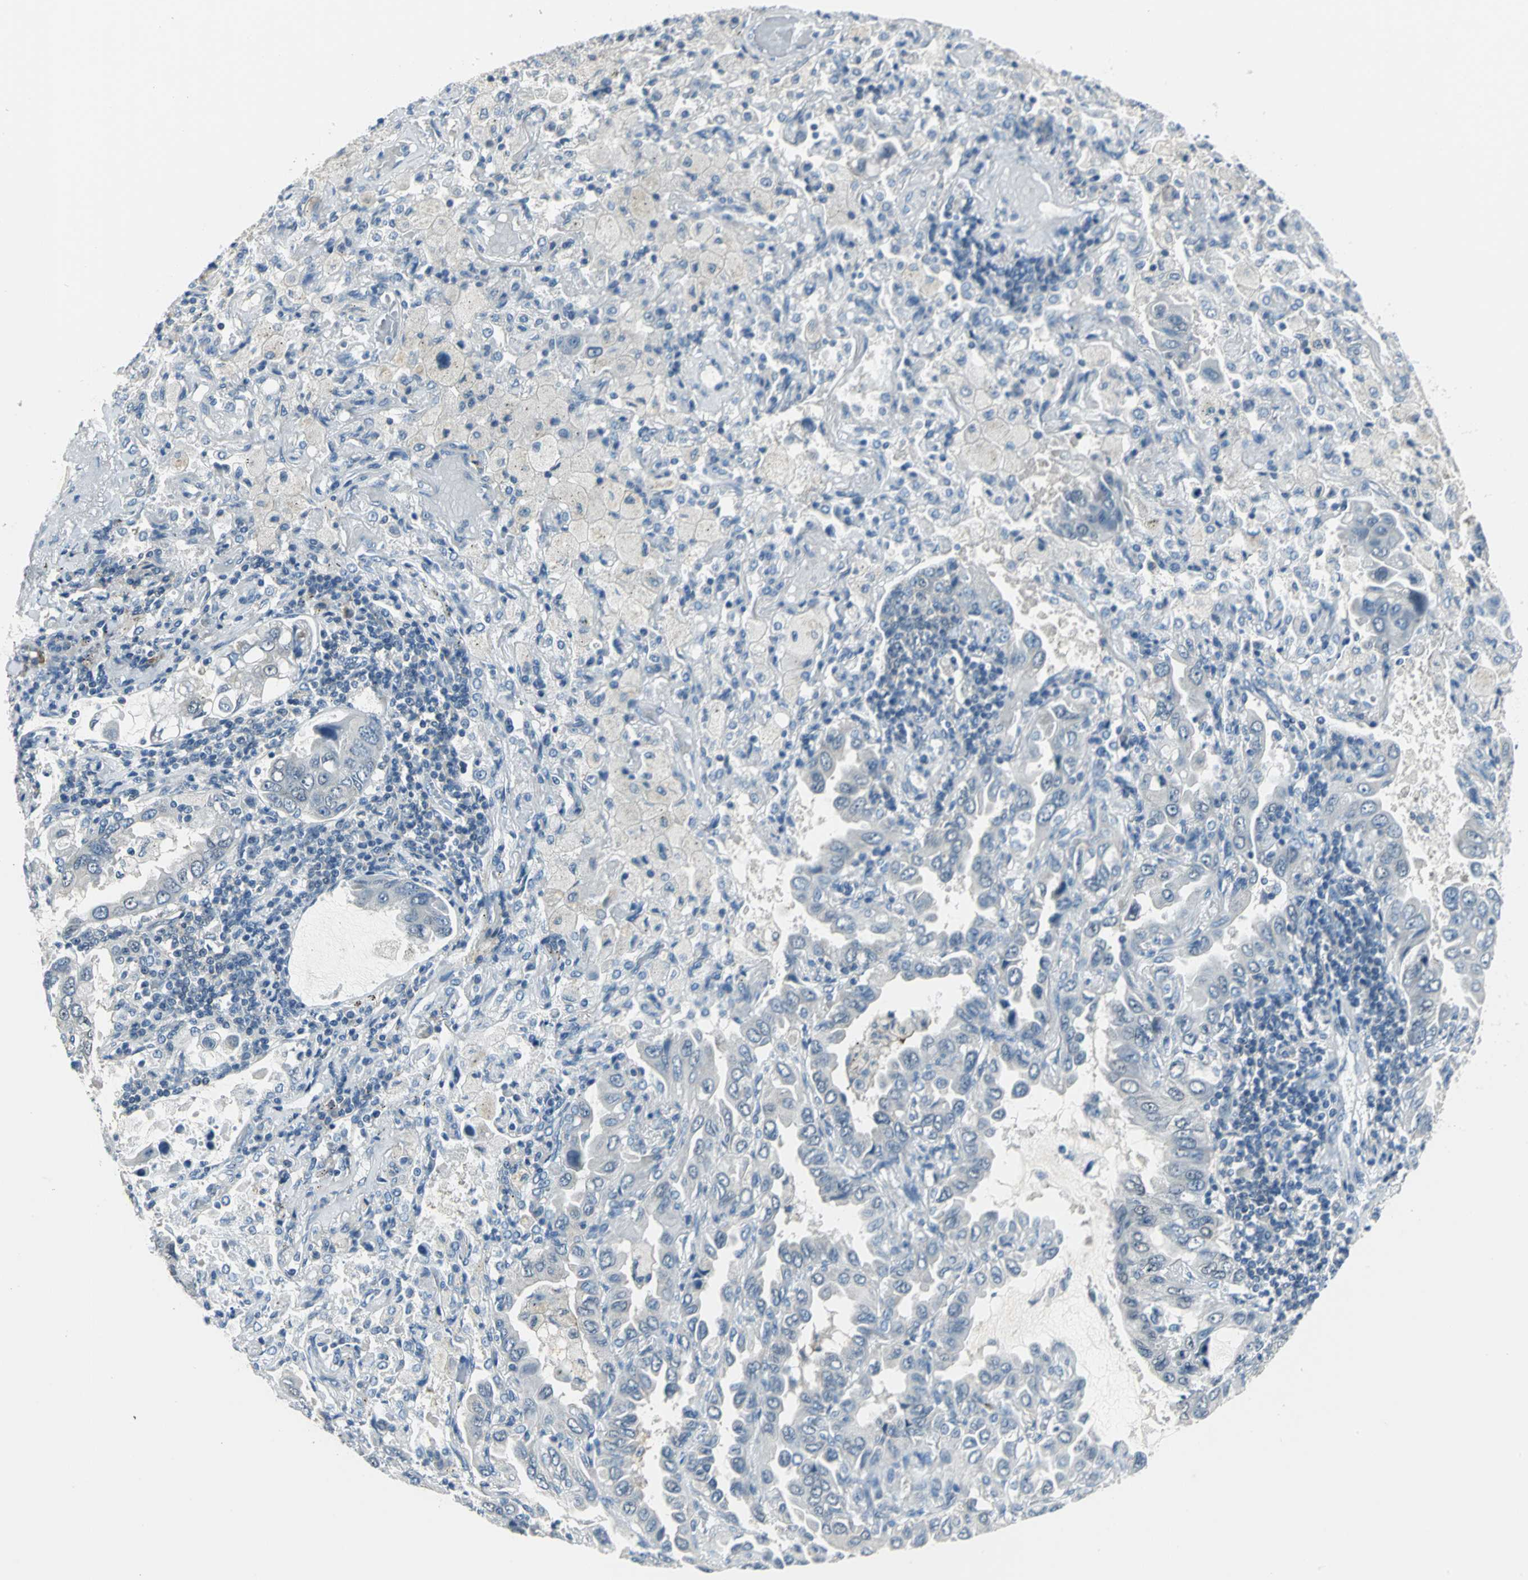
{"staining": {"intensity": "negative", "quantity": "none", "location": "none"}, "tissue": "lung cancer", "cell_type": "Tumor cells", "image_type": "cancer", "snomed": [{"axis": "morphology", "description": "Adenocarcinoma, NOS"}, {"axis": "topography", "description": "Lung"}], "caption": "A histopathology image of human lung cancer (adenocarcinoma) is negative for staining in tumor cells. The staining is performed using DAB brown chromogen with nuclei counter-stained in using hematoxylin.", "gene": "ZNF415", "patient": {"sex": "male", "age": 64}}